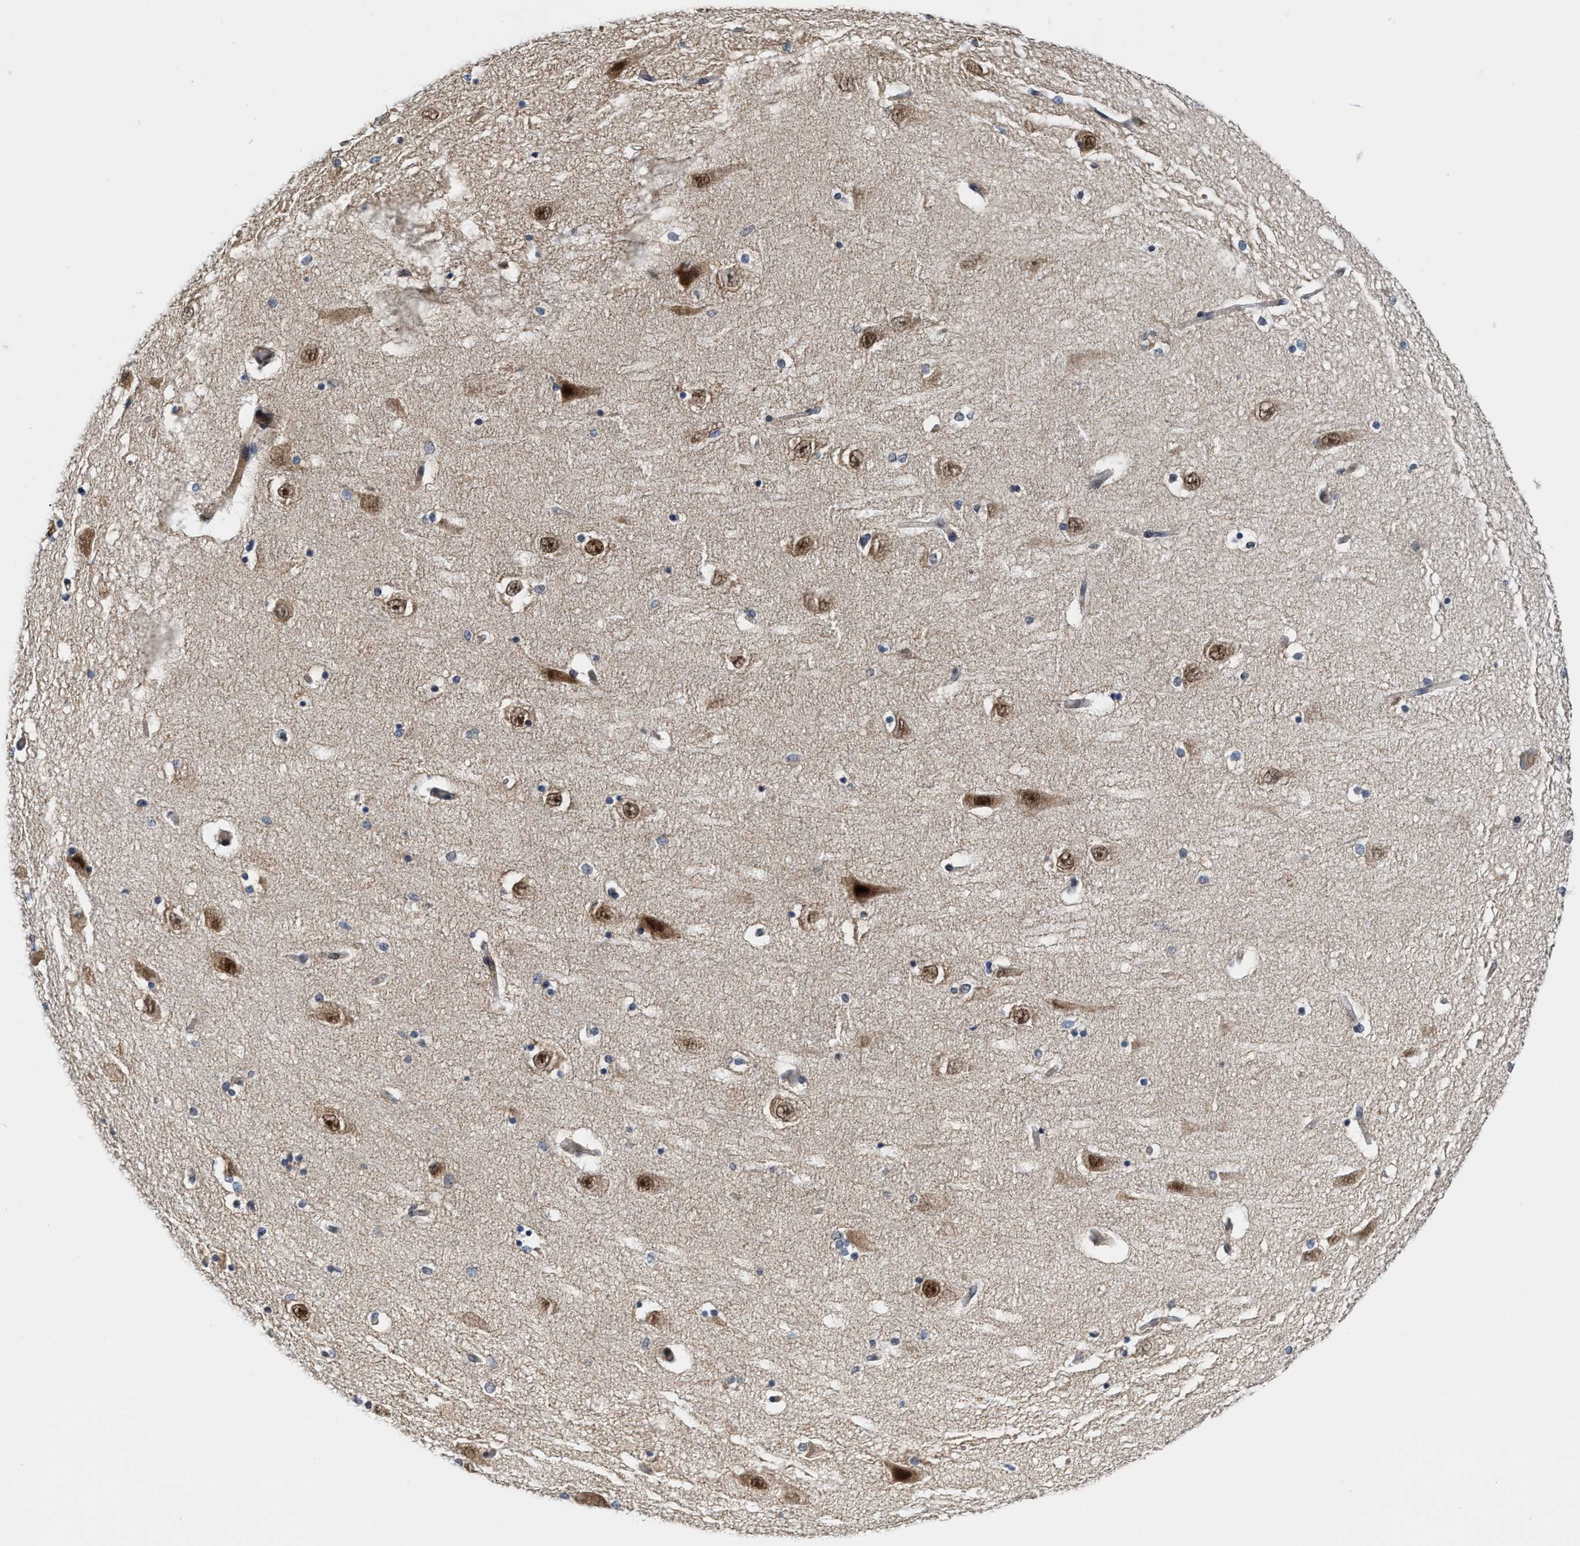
{"staining": {"intensity": "weak", "quantity": "<25%", "location": "cytoplasmic/membranous"}, "tissue": "hippocampus", "cell_type": "Glial cells", "image_type": "normal", "snomed": [{"axis": "morphology", "description": "Normal tissue, NOS"}, {"axis": "topography", "description": "Hippocampus"}], "caption": "High power microscopy micrograph of an immunohistochemistry (IHC) micrograph of unremarkable hippocampus, revealing no significant expression in glial cells. (Brightfield microscopy of DAB IHC at high magnification).", "gene": "TCF4", "patient": {"sex": "female", "age": 54}}